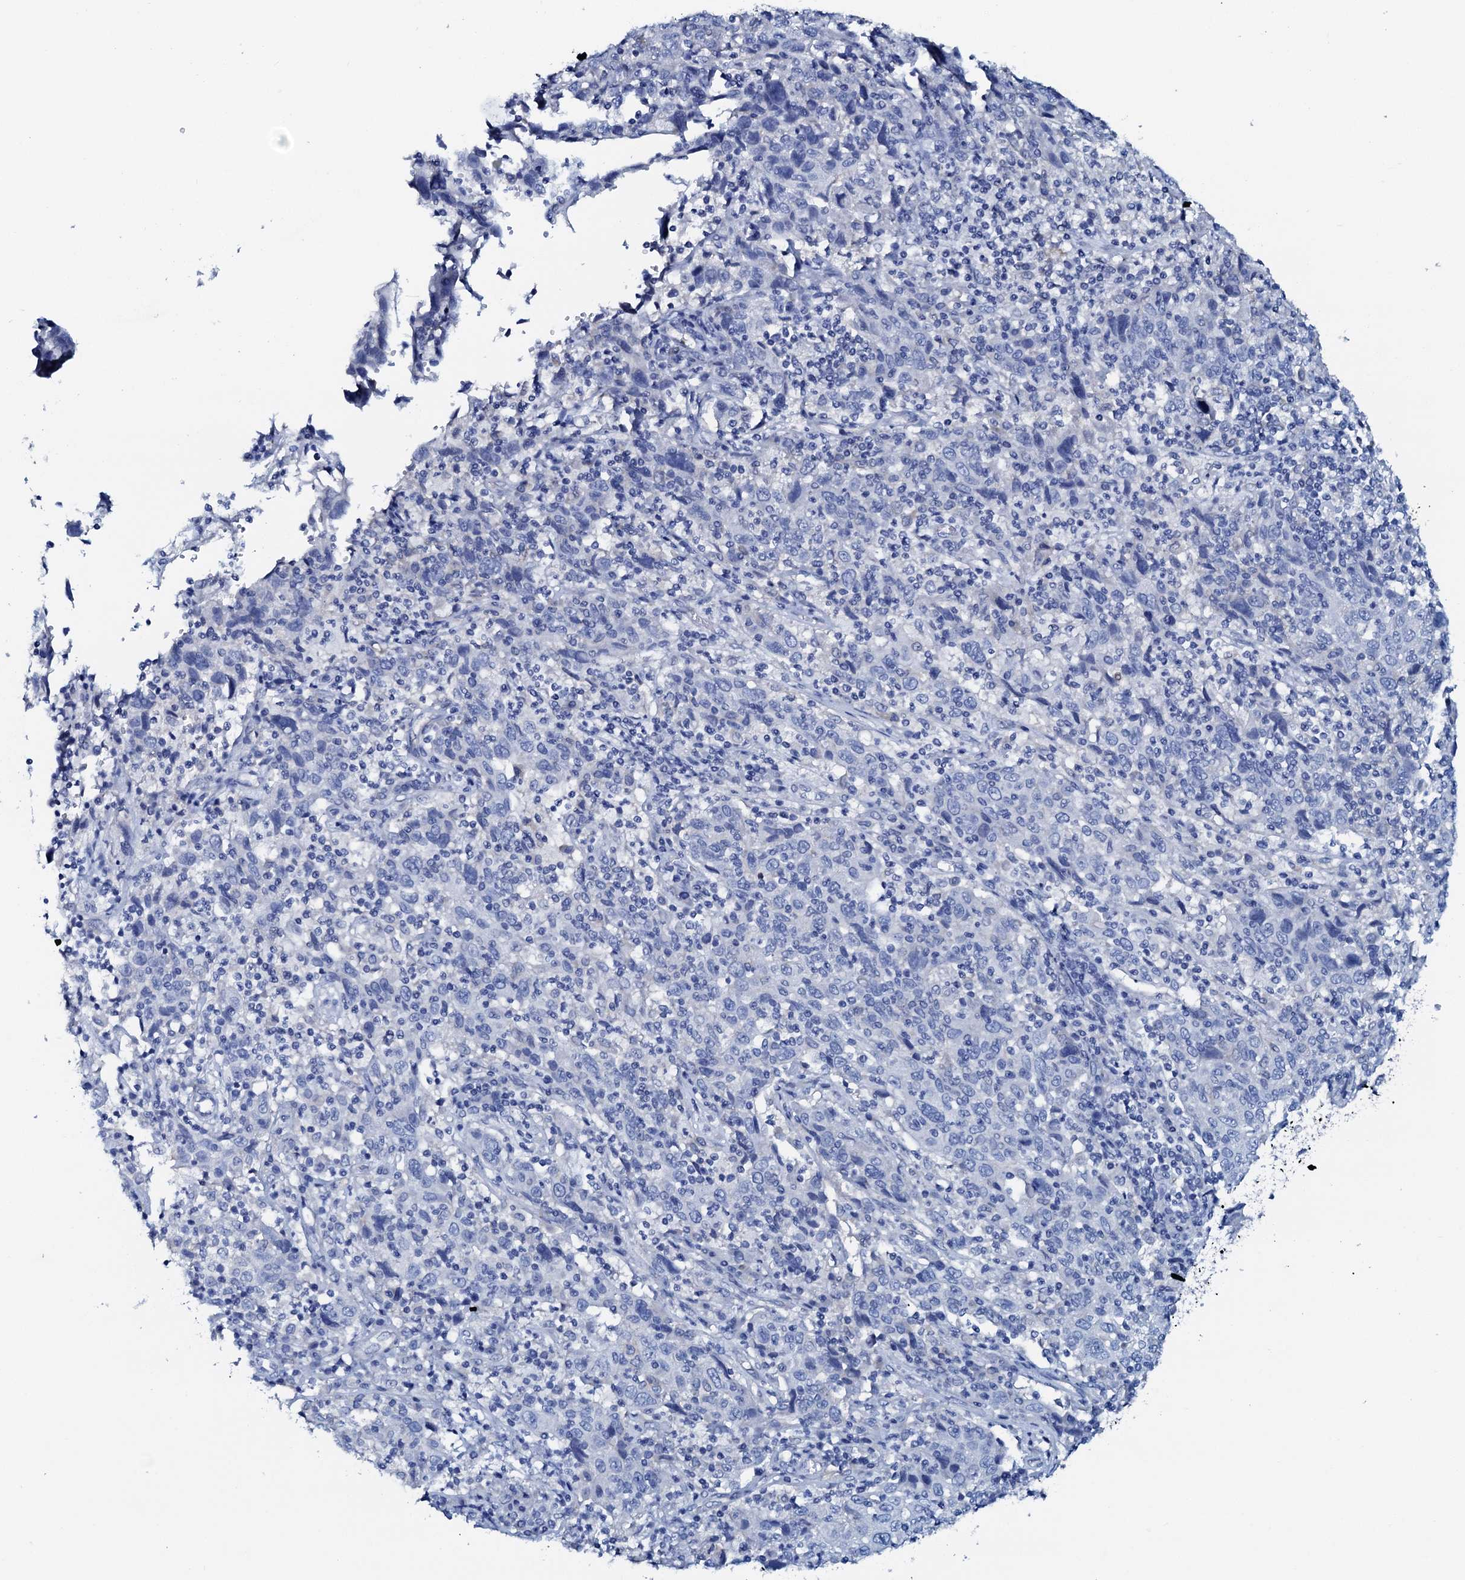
{"staining": {"intensity": "negative", "quantity": "none", "location": "none"}, "tissue": "cervical cancer", "cell_type": "Tumor cells", "image_type": "cancer", "snomed": [{"axis": "morphology", "description": "Squamous cell carcinoma, NOS"}, {"axis": "topography", "description": "Cervix"}], "caption": "IHC photomicrograph of cervical cancer (squamous cell carcinoma) stained for a protein (brown), which exhibits no staining in tumor cells. (DAB (3,3'-diaminobenzidine) immunohistochemistry (IHC) visualized using brightfield microscopy, high magnification).", "gene": "AMER2", "patient": {"sex": "female", "age": 46}}